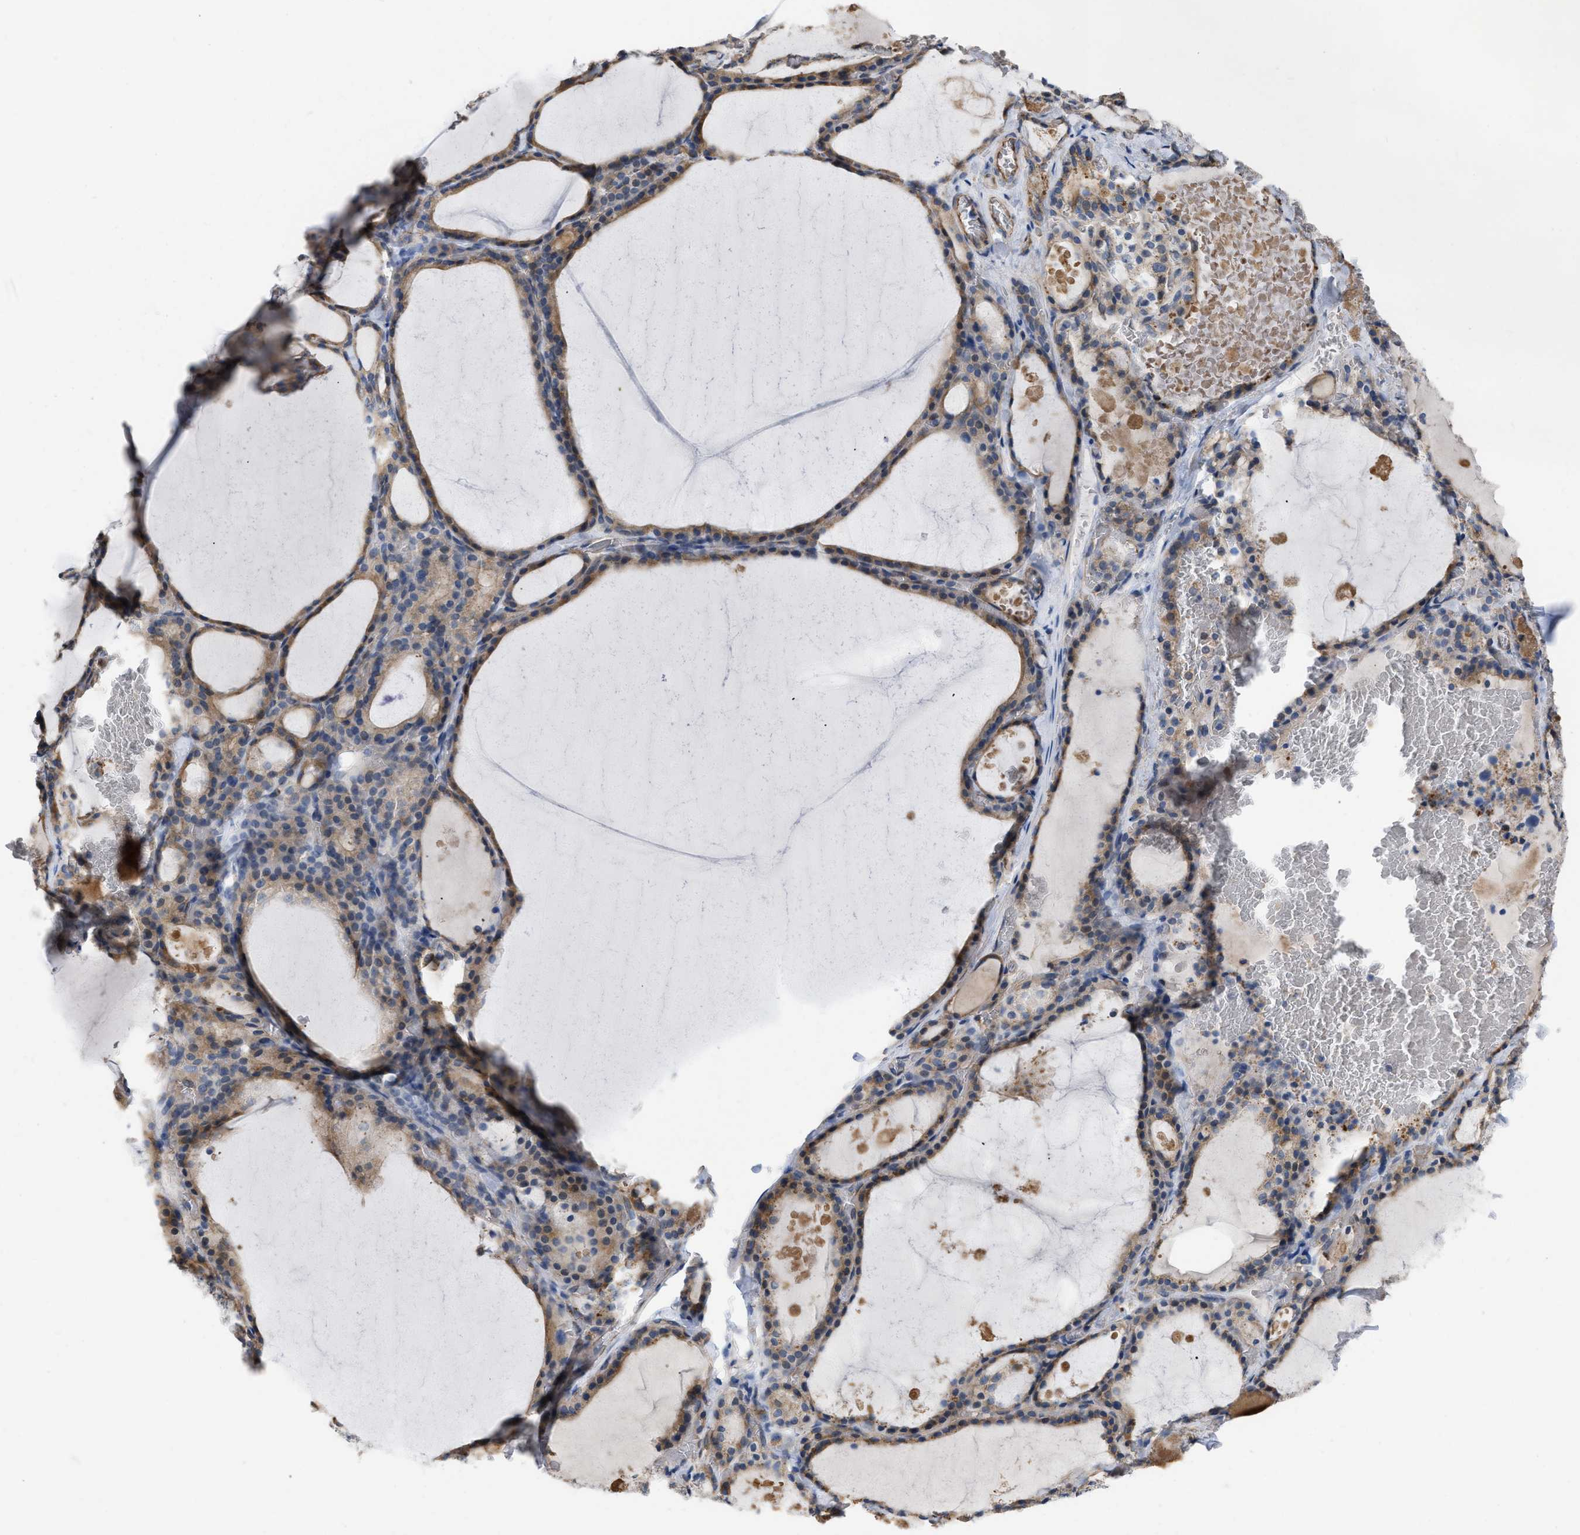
{"staining": {"intensity": "weak", "quantity": ">75%", "location": "cytoplasmic/membranous"}, "tissue": "thyroid gland", "cell_type": "Glandular cells", "image_type": "normal", "snomed": [{"axis": "morphology", "description": "Normal tissue, NOS"}, {"axis": "topography", "description": "Thyroid gland"}], "caption": "Protein staining by IHC shows weak cytoplasmic/membranous positivity in approximately >75% of glandular cells in normal thyroid gland. The staining was performed using DAB (3,3'-diaminobenzidine) to visualize the protein expression in brown, while the nuclei were stained in blue with hematoxylin (Magnification: 20x).", "gene": "SLC4A11", "patient": {"sex": "male", "age": 56}}